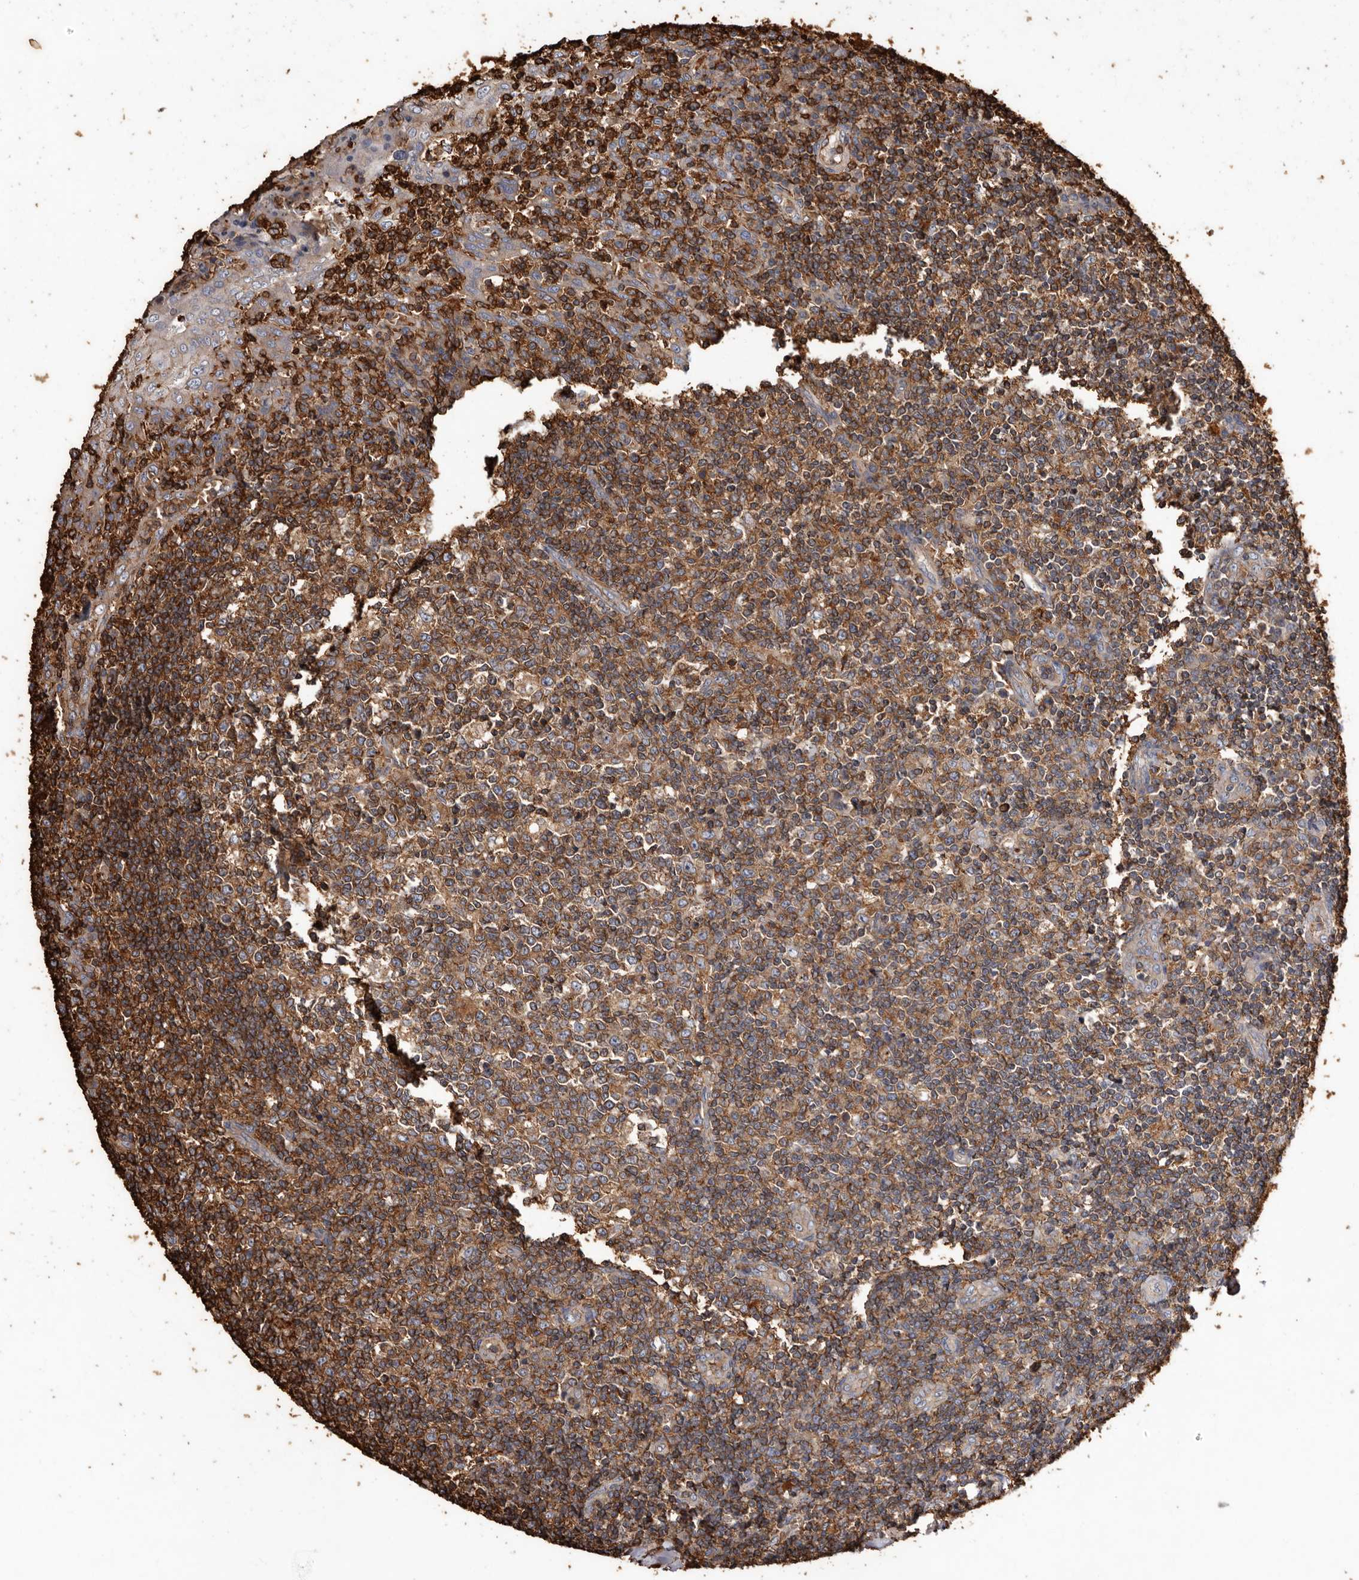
{"staining": {"intensity": "strong", "quantity": ">75%", "location": "cytoplasmic/membranous"}, "tissue": "tonsil", "cell_type": "Germinal center cells", "image_type": "normal", "snomed": [{"axis": "morphology", "description": "Normal tissue, NOS"}, {"axis": "topography", "description": "Tonsil"}], "caption": "Human tonsil stained for a protein (brown) shows strong cytoplasmic/membranous positive expression in approximately >75% of germinal center cells.", "gene": "COQ8B", "patient": {"sex": "female", "age": 19}}